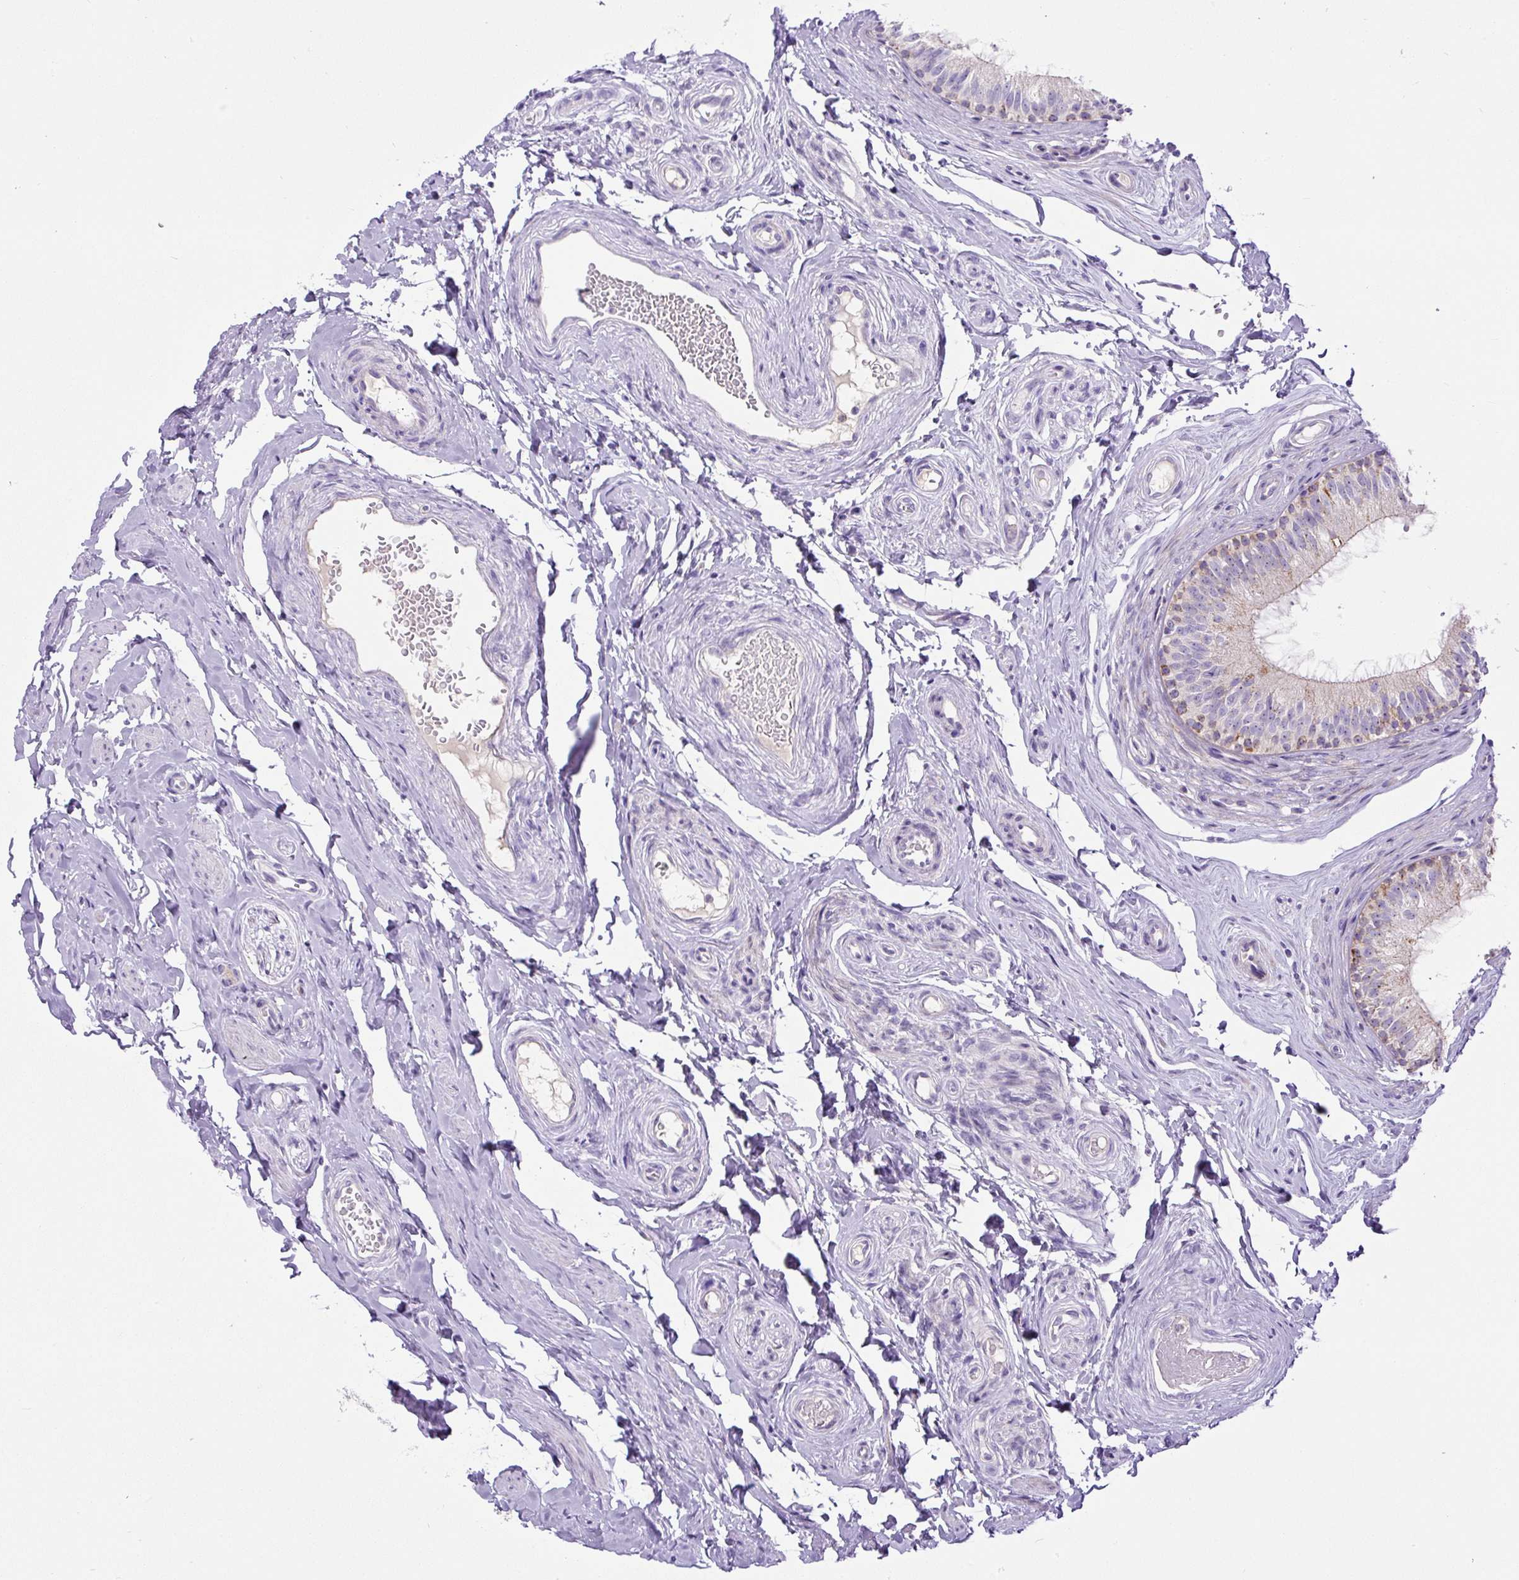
{"staining": {"intensity": "moderate", "quantity": "<25%", "location": "cytoplasmic/membranous"}, "tissue": "epididymis", "cell_type": "Glandular cells", "image_type": "normal", "snomed": [{"axis": "morphology", "description": "Normal tissue, NOS"}, {"axis": "morphology", "description": "Seminoma, NOS"}, {"axis": "topography", "description": "Testis"}, {"axis": "topography", "description": "Epididymis"}], "caption": "Immunohistochemistry image of benign epididymis stained for a protein (brown), which exhibits low levels of moderate cytoplasmic/membranous expression in about <25% of glandular cells.", "gene": "ZNF596", "patient": {"sex": "male", "age": 45}}